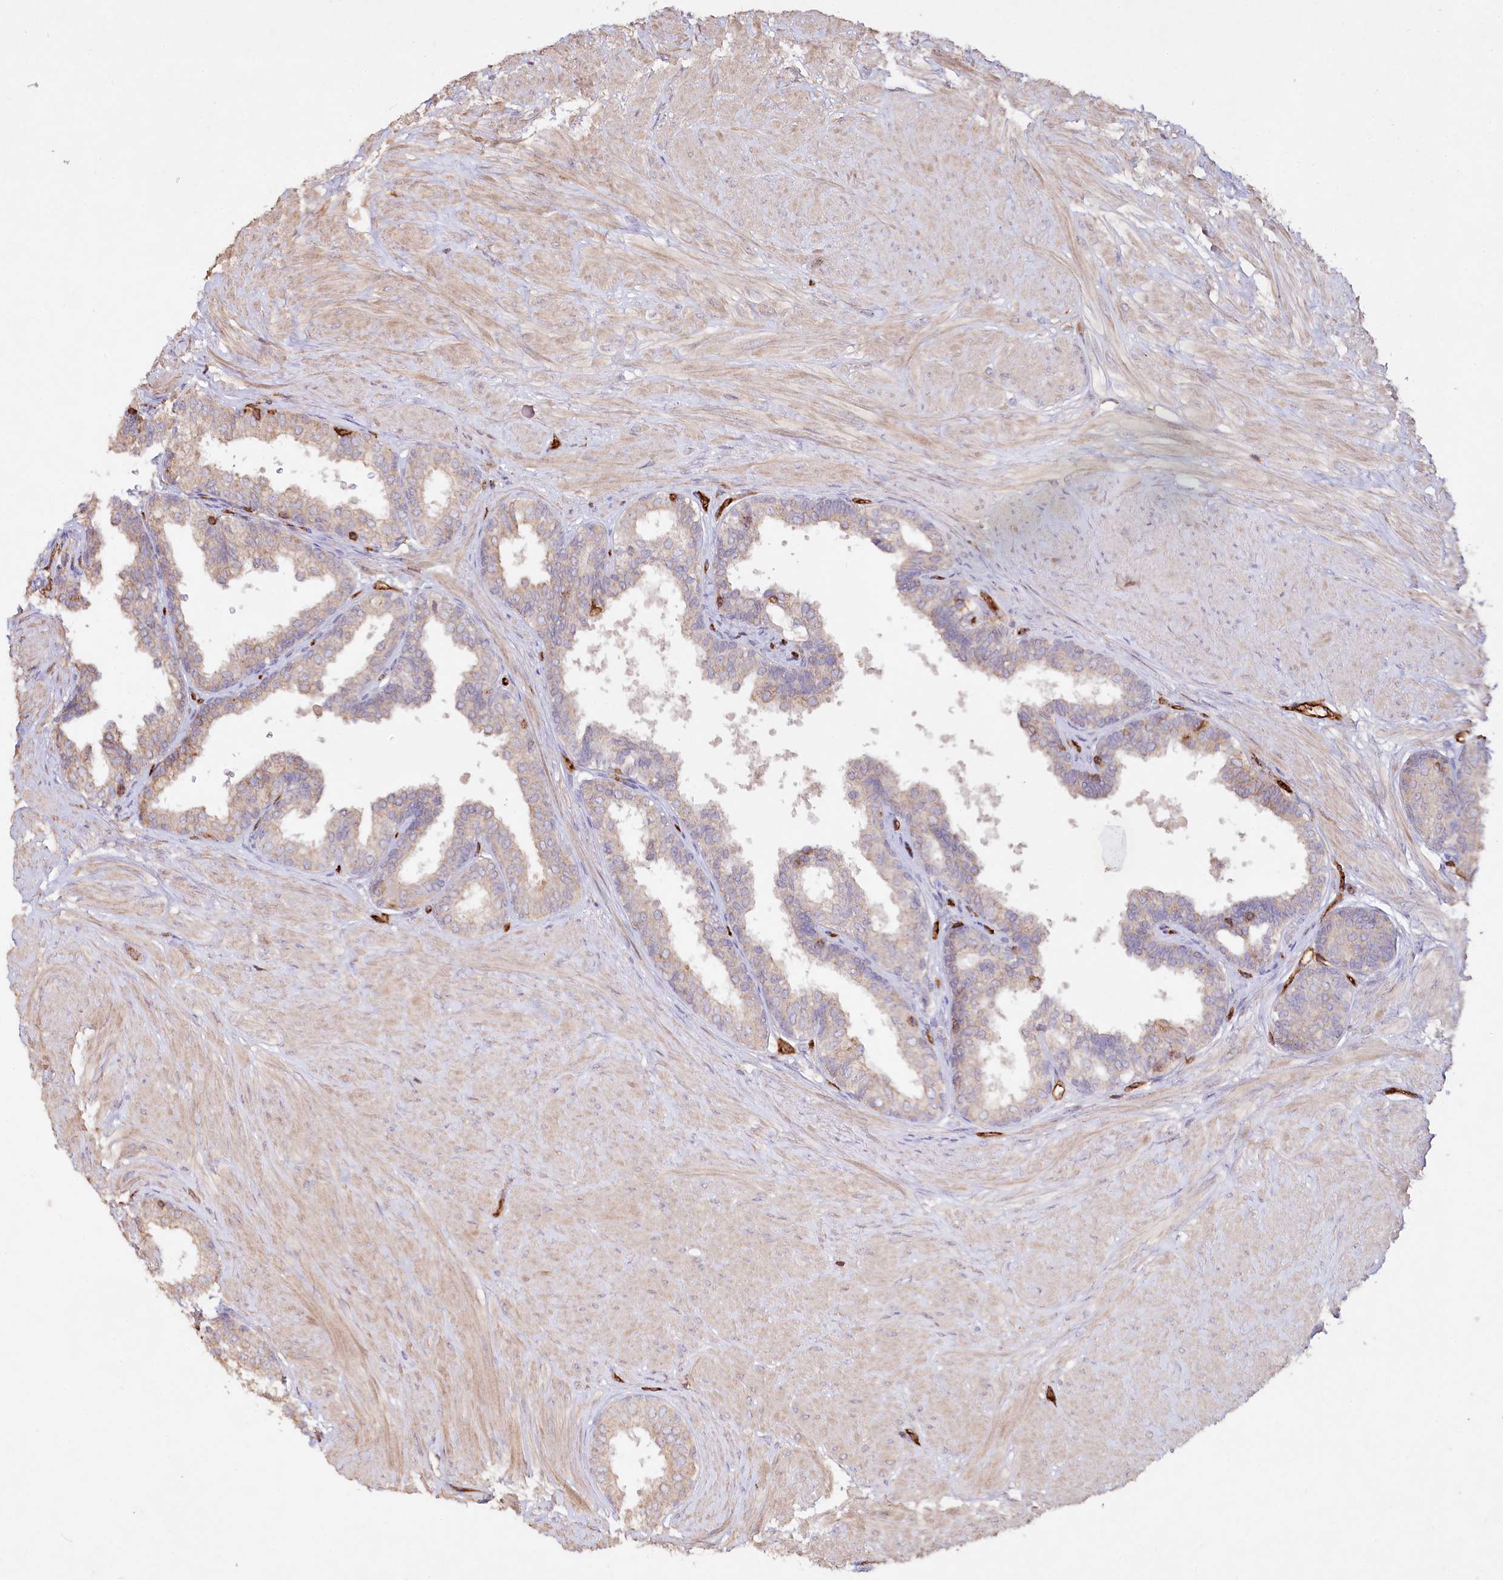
{"staining": {"intensity": "moderate", "quantity": "25%-75%", "location": "cytoplasmic/membranous"}, "tissue": "prostate", "cell_type": "Glandular cells", "image_type": "normal", "snomed": [{"axis": "morphology", "description": "Normal tissue, NOS"}, {"axis": "topography", "description": "Prostate"}], "caption": "The histopathology image demonstrates staining of normal prostate, revealing moderate cytoplasmic/membranous protein expression (brown color) within glandular cells. (IHC, brightfield microscopy, high magnification).", "gene": "RBP5", "patient": {"sex": "male", "age": 48}}